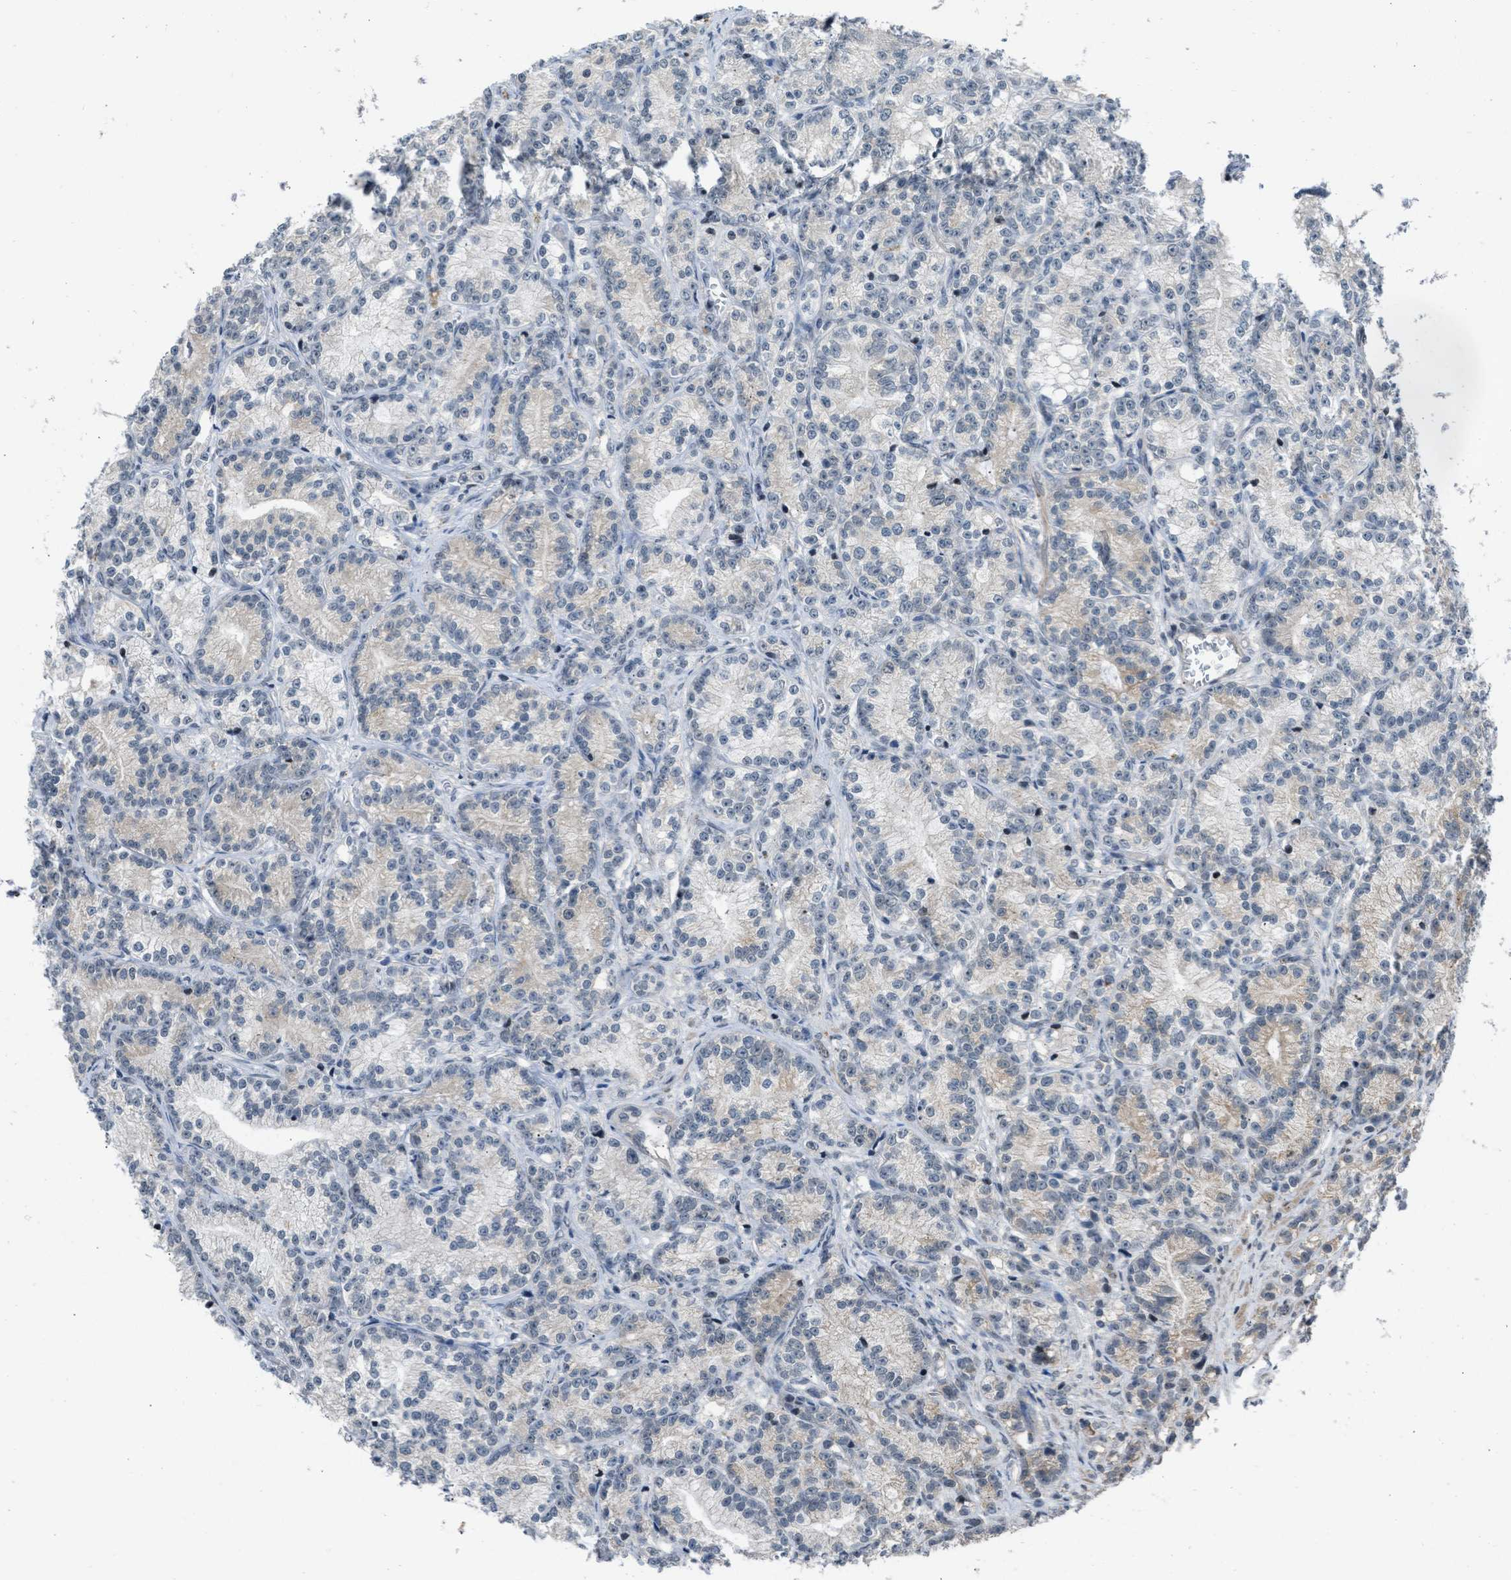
{"staining": {"intensity": "negative", "quantity": "none", "location": "none"}, "tissue": "prostate cancer", "cell_type": "Tumor cells", "image_type": "cancer", "snomed": [{"axis": "morphology", "description": "Adenocarcinoma, Low grade"}, {"axis": "topography", "description": "Prostate"}], "caption": "Immunohistochemistry (IHC) histopathology image of human low-grade adenocarcinoma (prostate) stained for a protein (brown), which demonstrates no staining in tumor cells.", "gene": "TTBK2", "patient": {"sex": "male", "age": 89}}